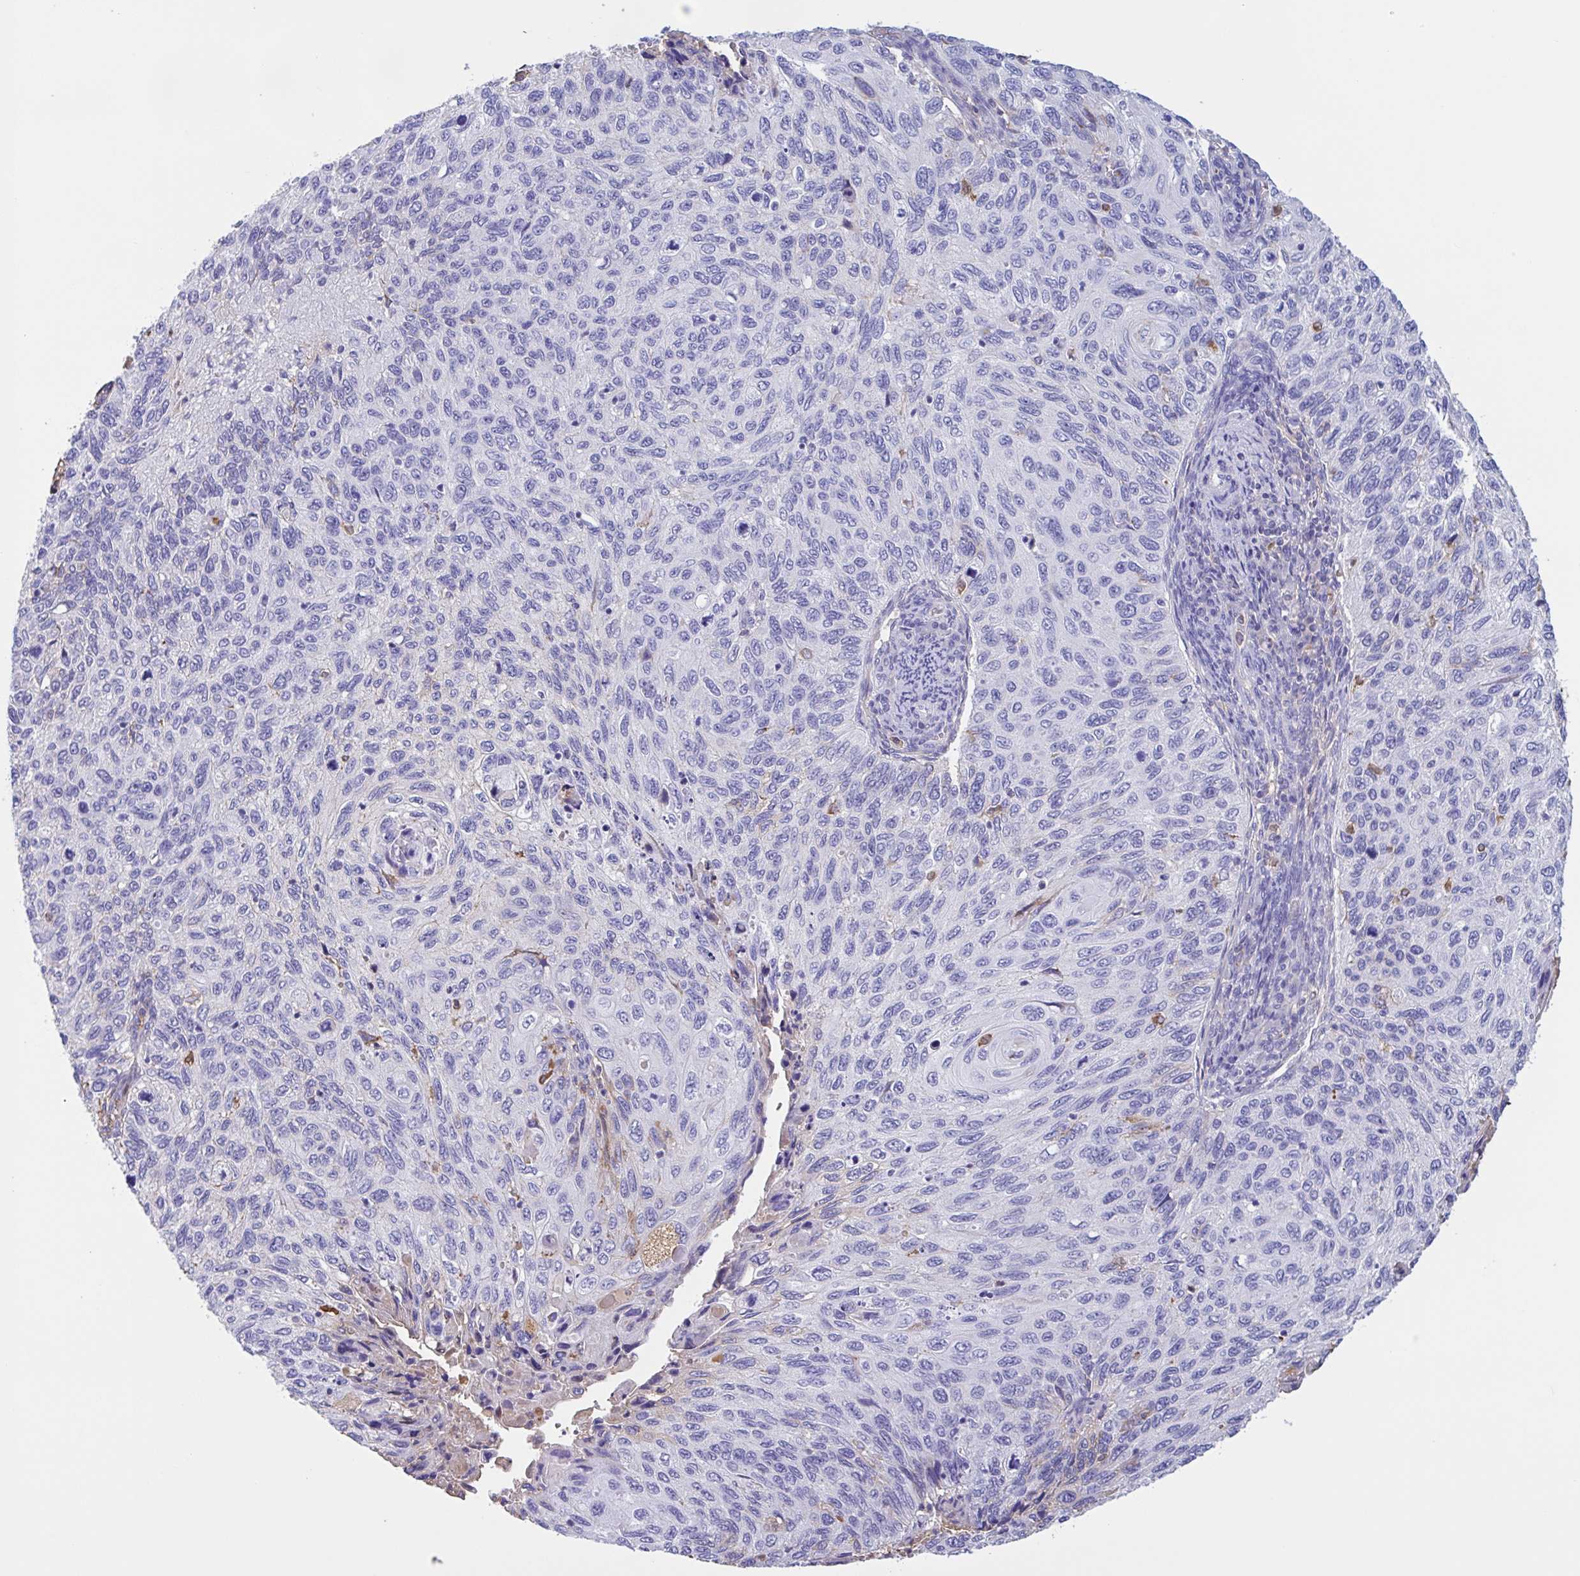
{"staining": {"intensity": "weak", "quantity": "<25%", "location": "cytoplasmic/membranous"}, "tissue": "cervical cancer", "cell_type": "Tumor cells", "image_type": "cancer", "snomed": [{"axis": "morphology", "description": "Squamous cell carcinoma, NOS"}, {"axis": "topography", "description": "Cervix"}], "caption": "This photomicrograph is of cervical cancer stained with immunohistochemistry to label a protein in brown with the nuclei are counter-stained blue. There is no expression in tumor cells.", "gene": "LARGE2", "patient": {"sex": "female", "age": 70}}